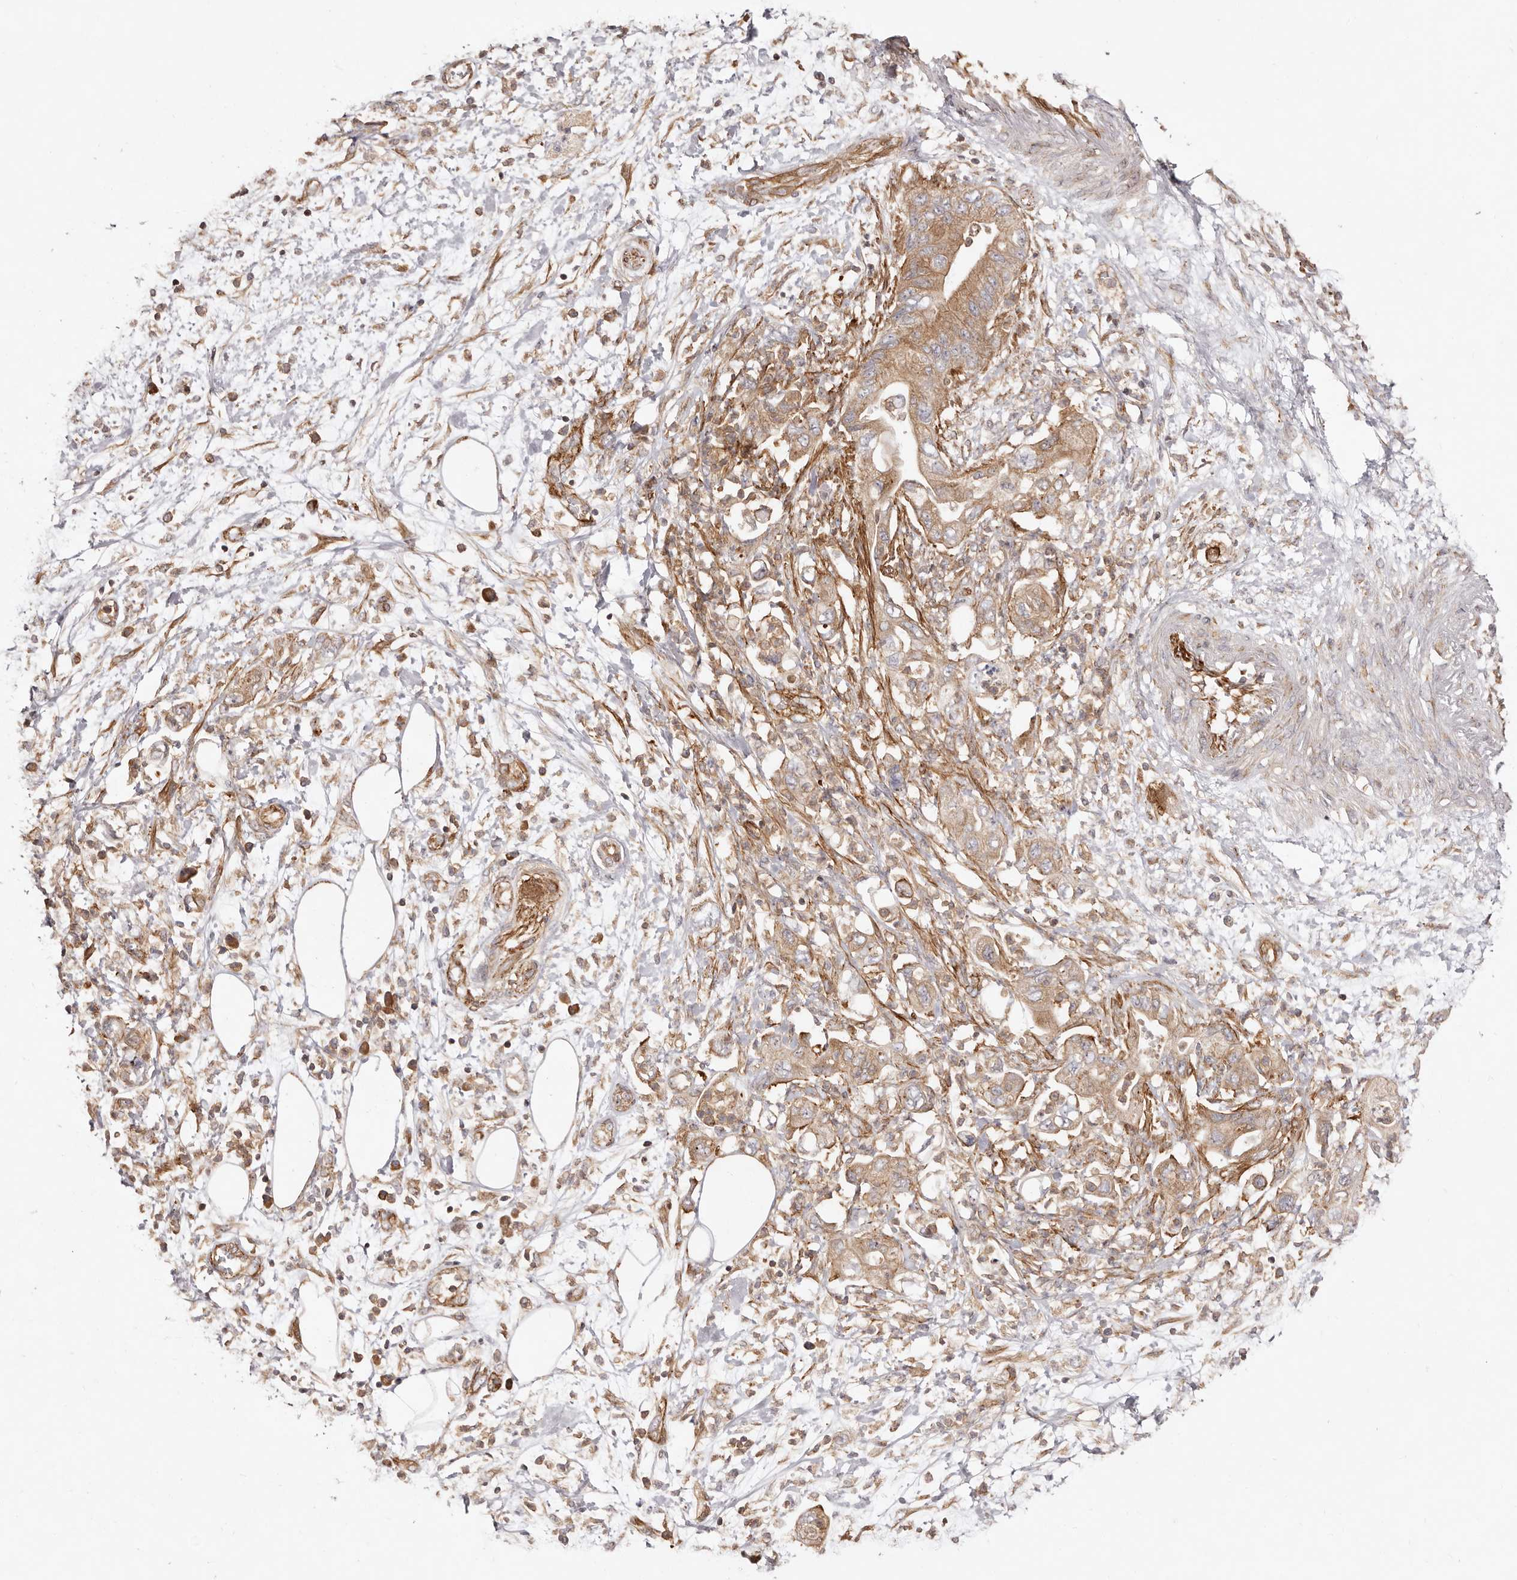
{"staining": {"intensity": "moderate", "quantity": ">75%", "location": "cytoplasmic/membranous"}, "tissue": "pancreatic cancer", "cell_type": "Tumor cells", "image_type": "cancer", "snomed": [{"axis": "morphology", "description": "Adenocarcinoma, NOS"}, {"axis": "topography", "description": "Pancreas"}], "caption": "IHC photomicrograph of neoplastic tissue: human pancreatic cancer (adenocarcinoma) stained using immunohistochemistry exhibits medium levels of moderate protein expression localized specifically in the cytoplasmic/membranous of tumor cells, appearing as a cytoplasmic/membranous brown color.", "gene": "RPS6", "patient": {"sex": "female", "age": 73}}